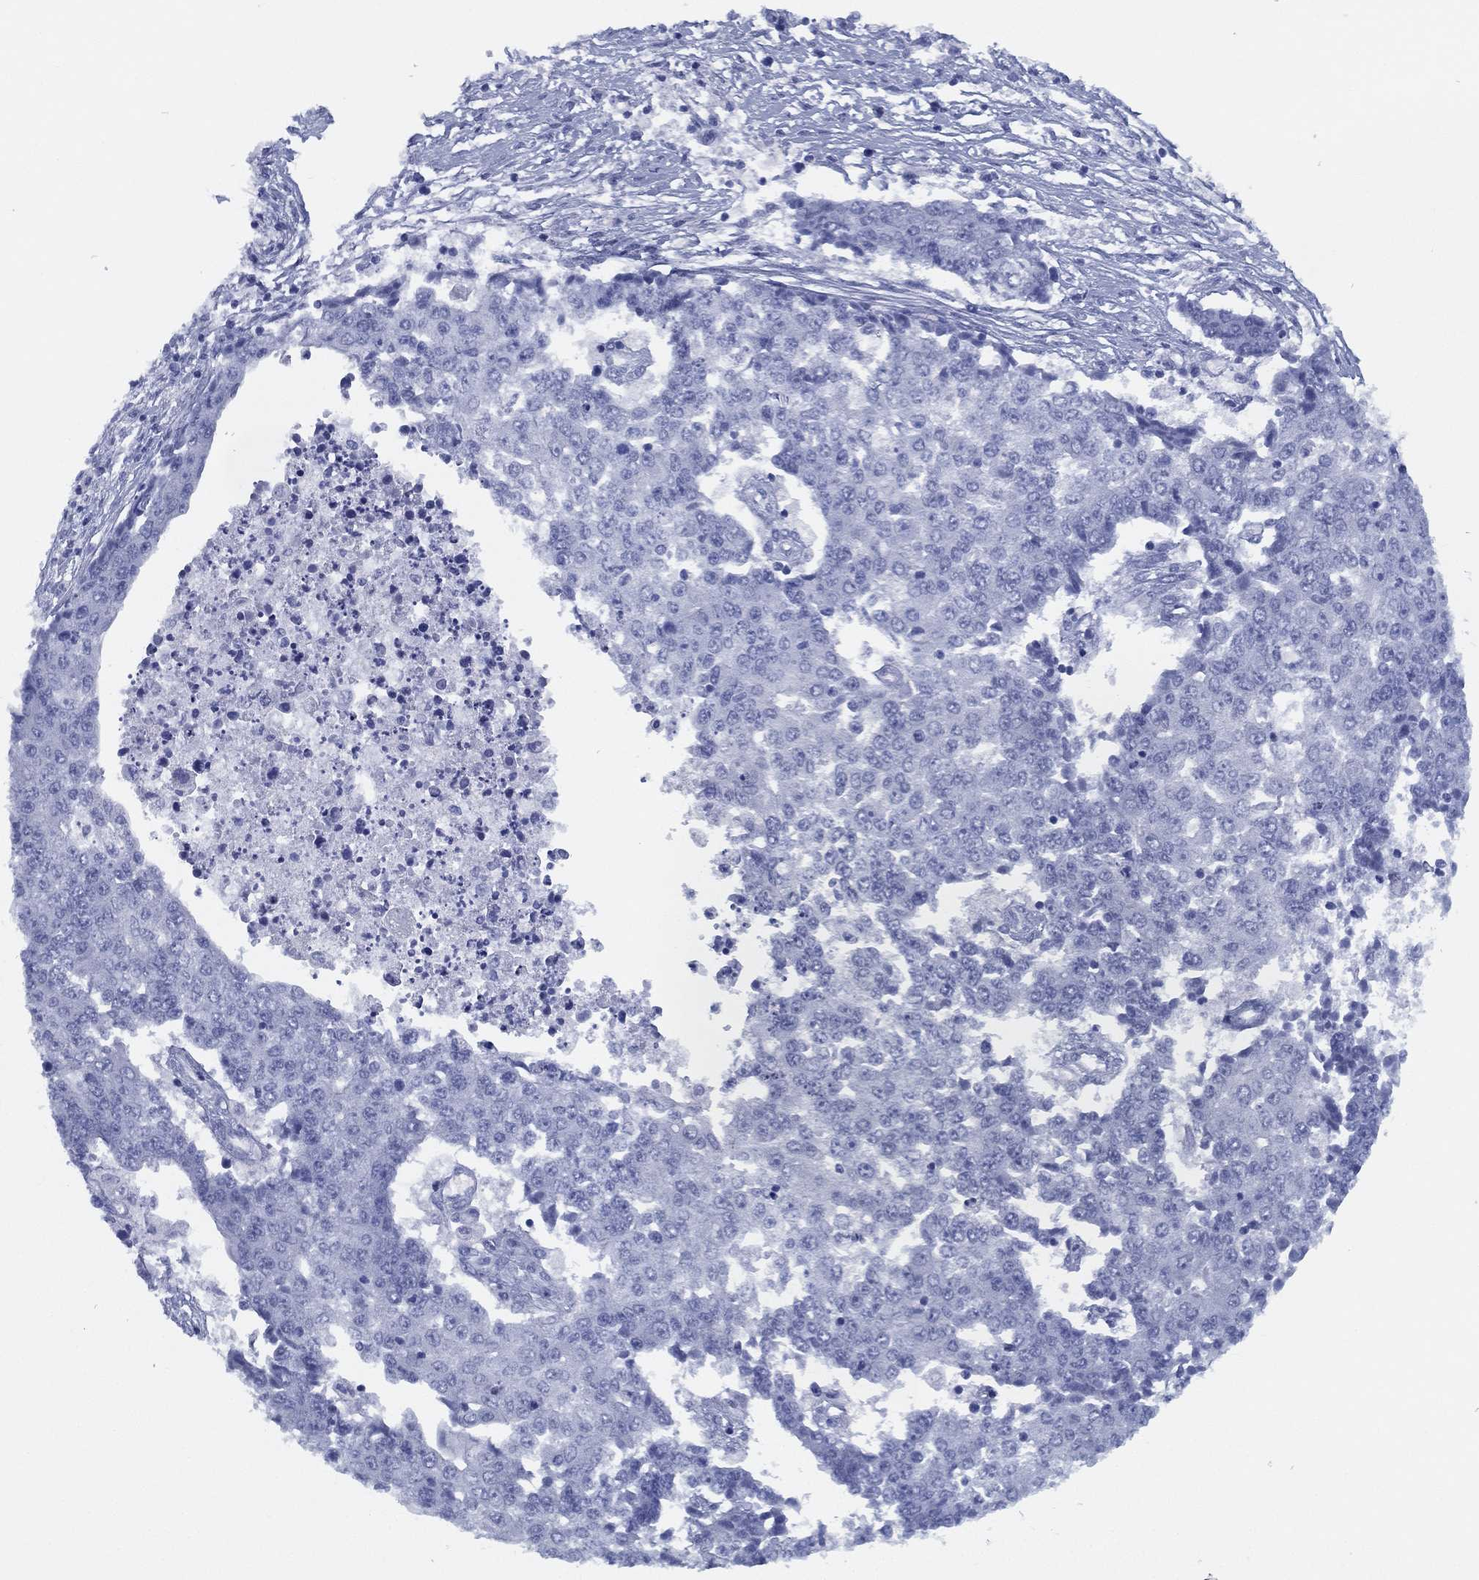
{"staining": {"intensity": "negative", "quantity": "none", "location": "none"}, "tissue": "ovarian cancer", "cell_type": "Tumor cells", "image_type": "cancer", "snomed": [{"axis": "morphology", "description": "Carcinoma, endometroid"}, {"axis": "topography", "description": "Ovary"}], "caption": "This is an immunohistochemistry (IHC) histopathology image of human ovarian cancer (endometroid carcinoma). There is no expression in tumor cells.", "gene": "TMEM252", "patient": {"sex": "female", "age": 42}}